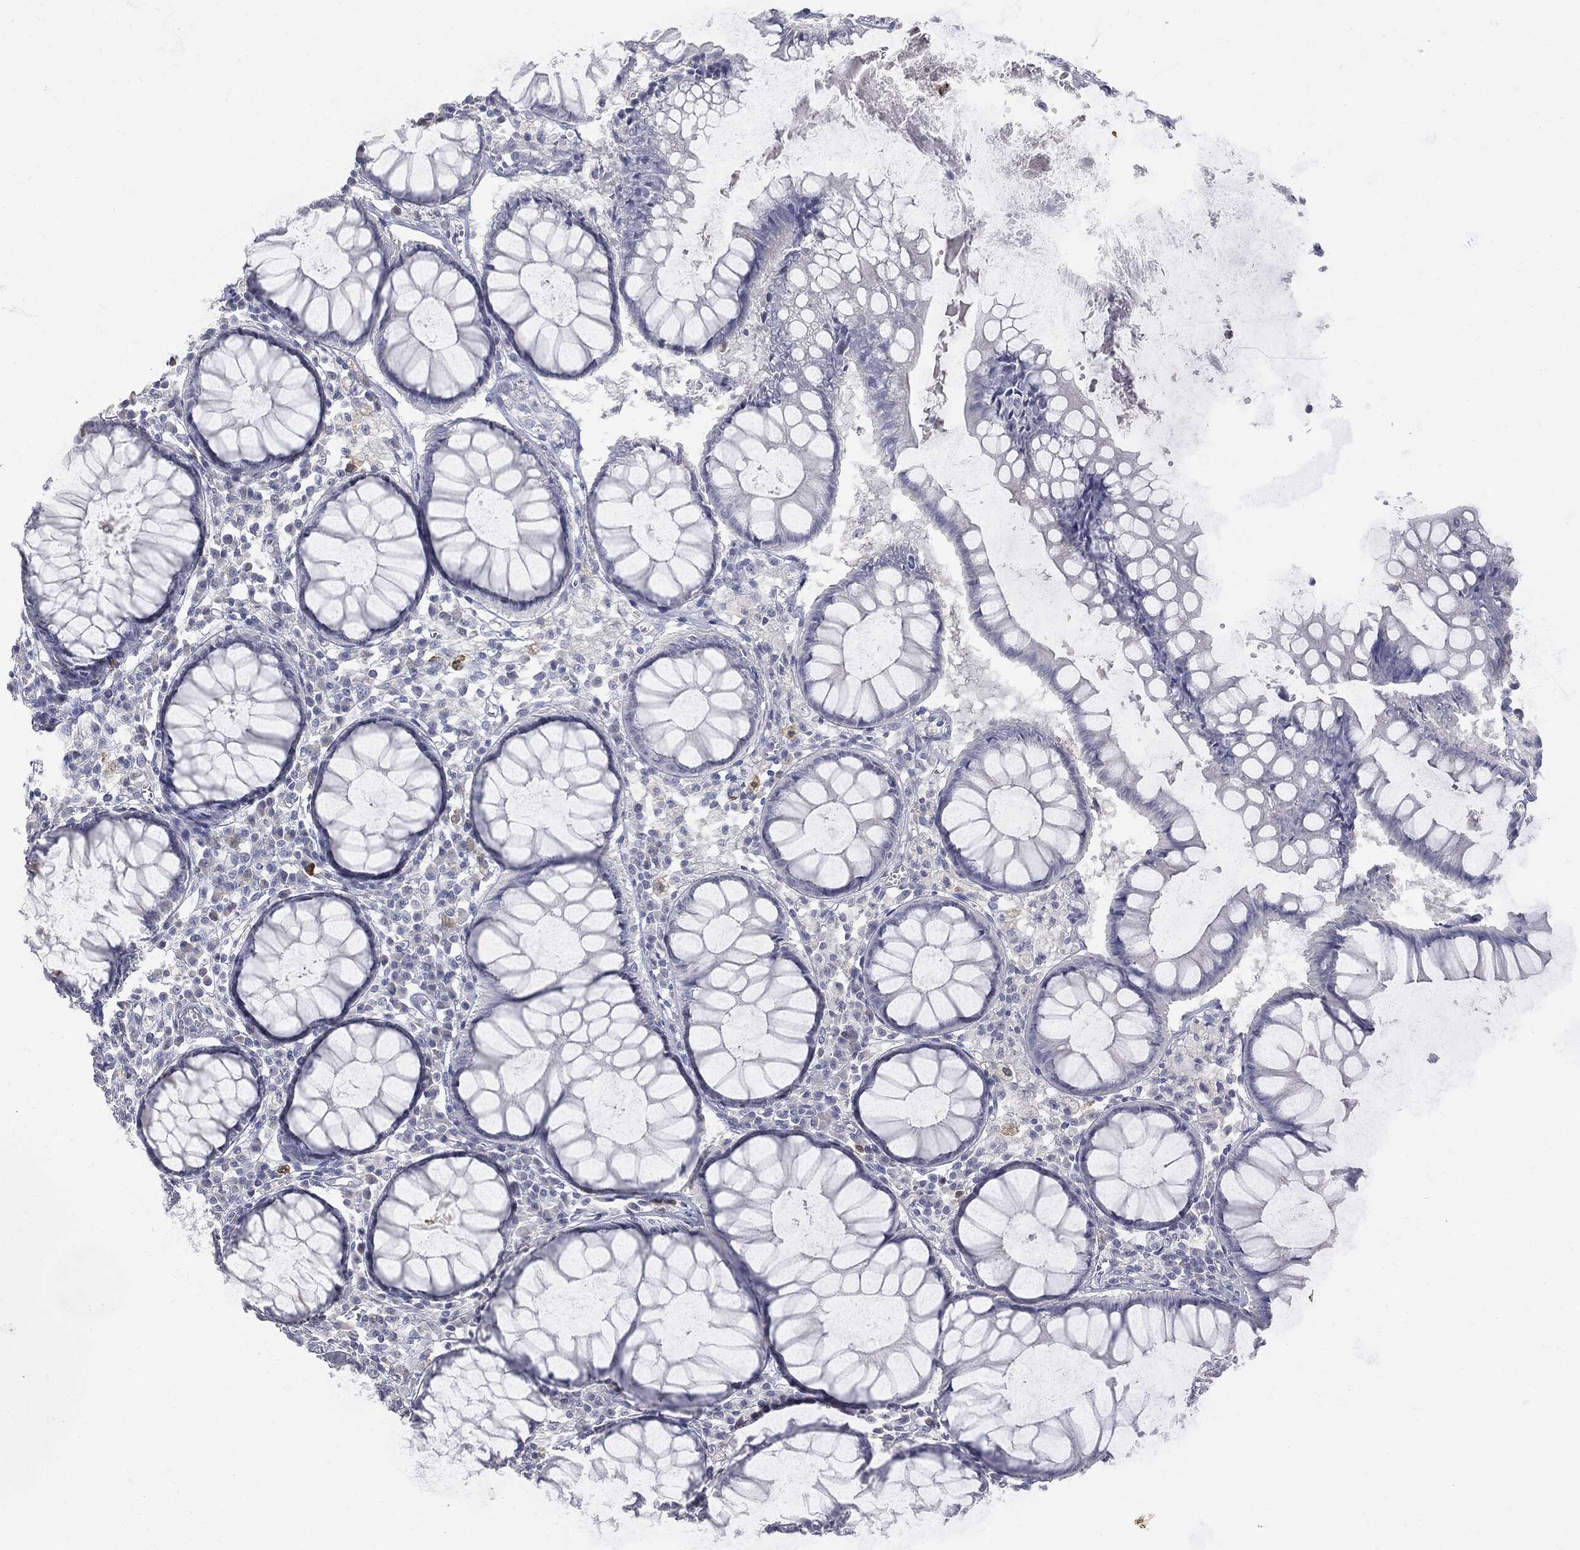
{"staining": {"intensity": "negative", "quantity": "none", "location": "none"}, "tissue": "colon", "cell_type": "Endothelial cells", "image_type": "normal", "snomed": [{"axis": "morphology", "description": "Normal tissue, NOS"}, {"axis": "topography", "description": "Colon"}], "caption": "This histopathology image is of normal colon stained with immunohistochemistry to label a protein in brown with the nuclei are counter-stained blue. There is no expression in endothelial cells.", "gene": "UBE2C", "patient": {"sex": "male", "age": 65}}